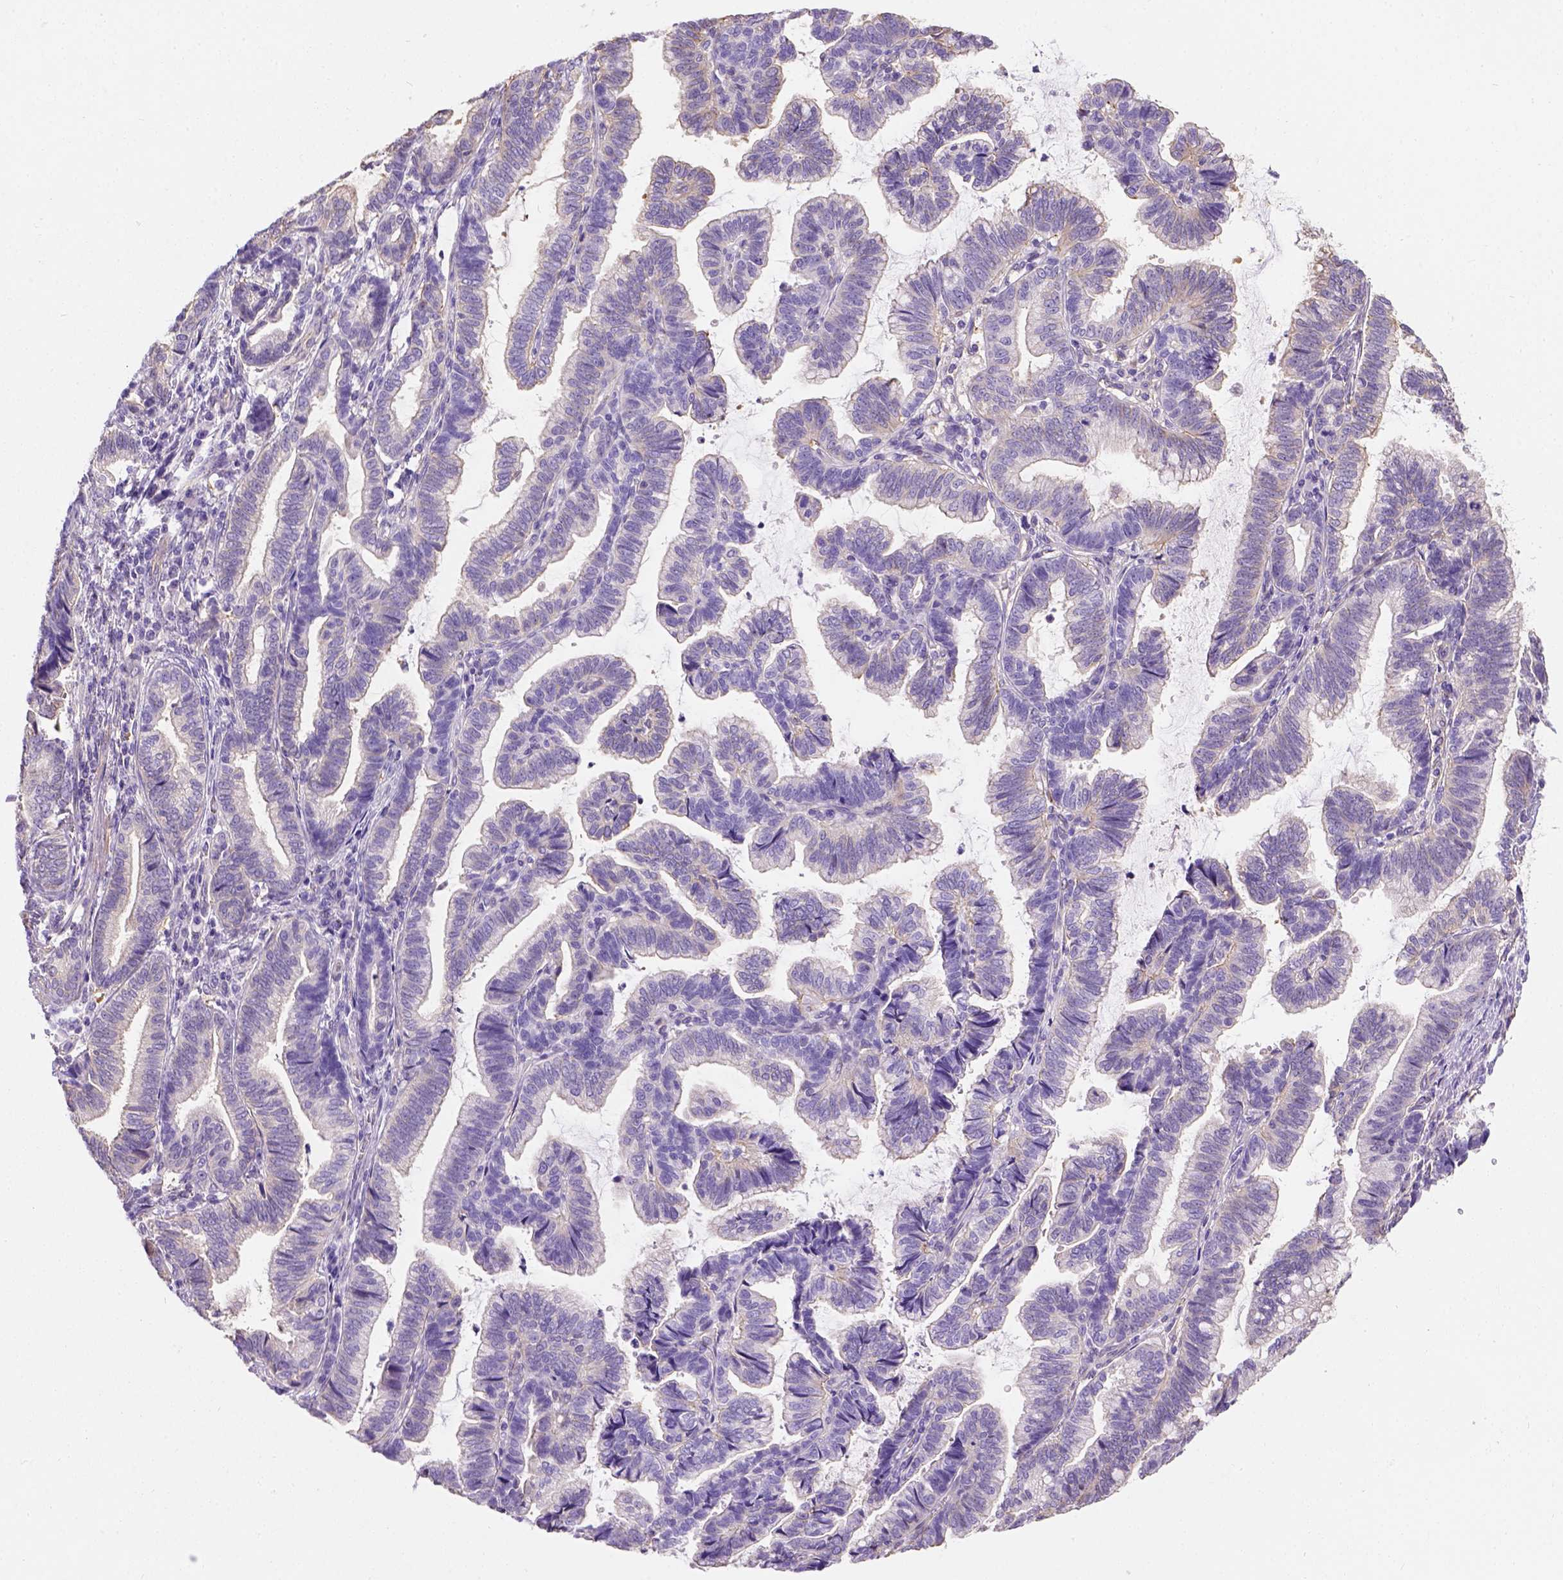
{"staining": {"intensity": "negative", "quantity": "none", "location": "none"}, "tissue": "stomach cancer", "cell_type": "Tumor cells", "image_type": "cancer", "snomed": [{"axis": "morphology", "description": "Adenocarcinoma, NOS"}, {"axis": "topography", "description": "Stomach"}], "caption": "This is an IHC histopathology image of human stomach cancer. There is no positivity in tumor cells.", "gene": "PHF7", "patient": {"sex": "male", "age": 83}}